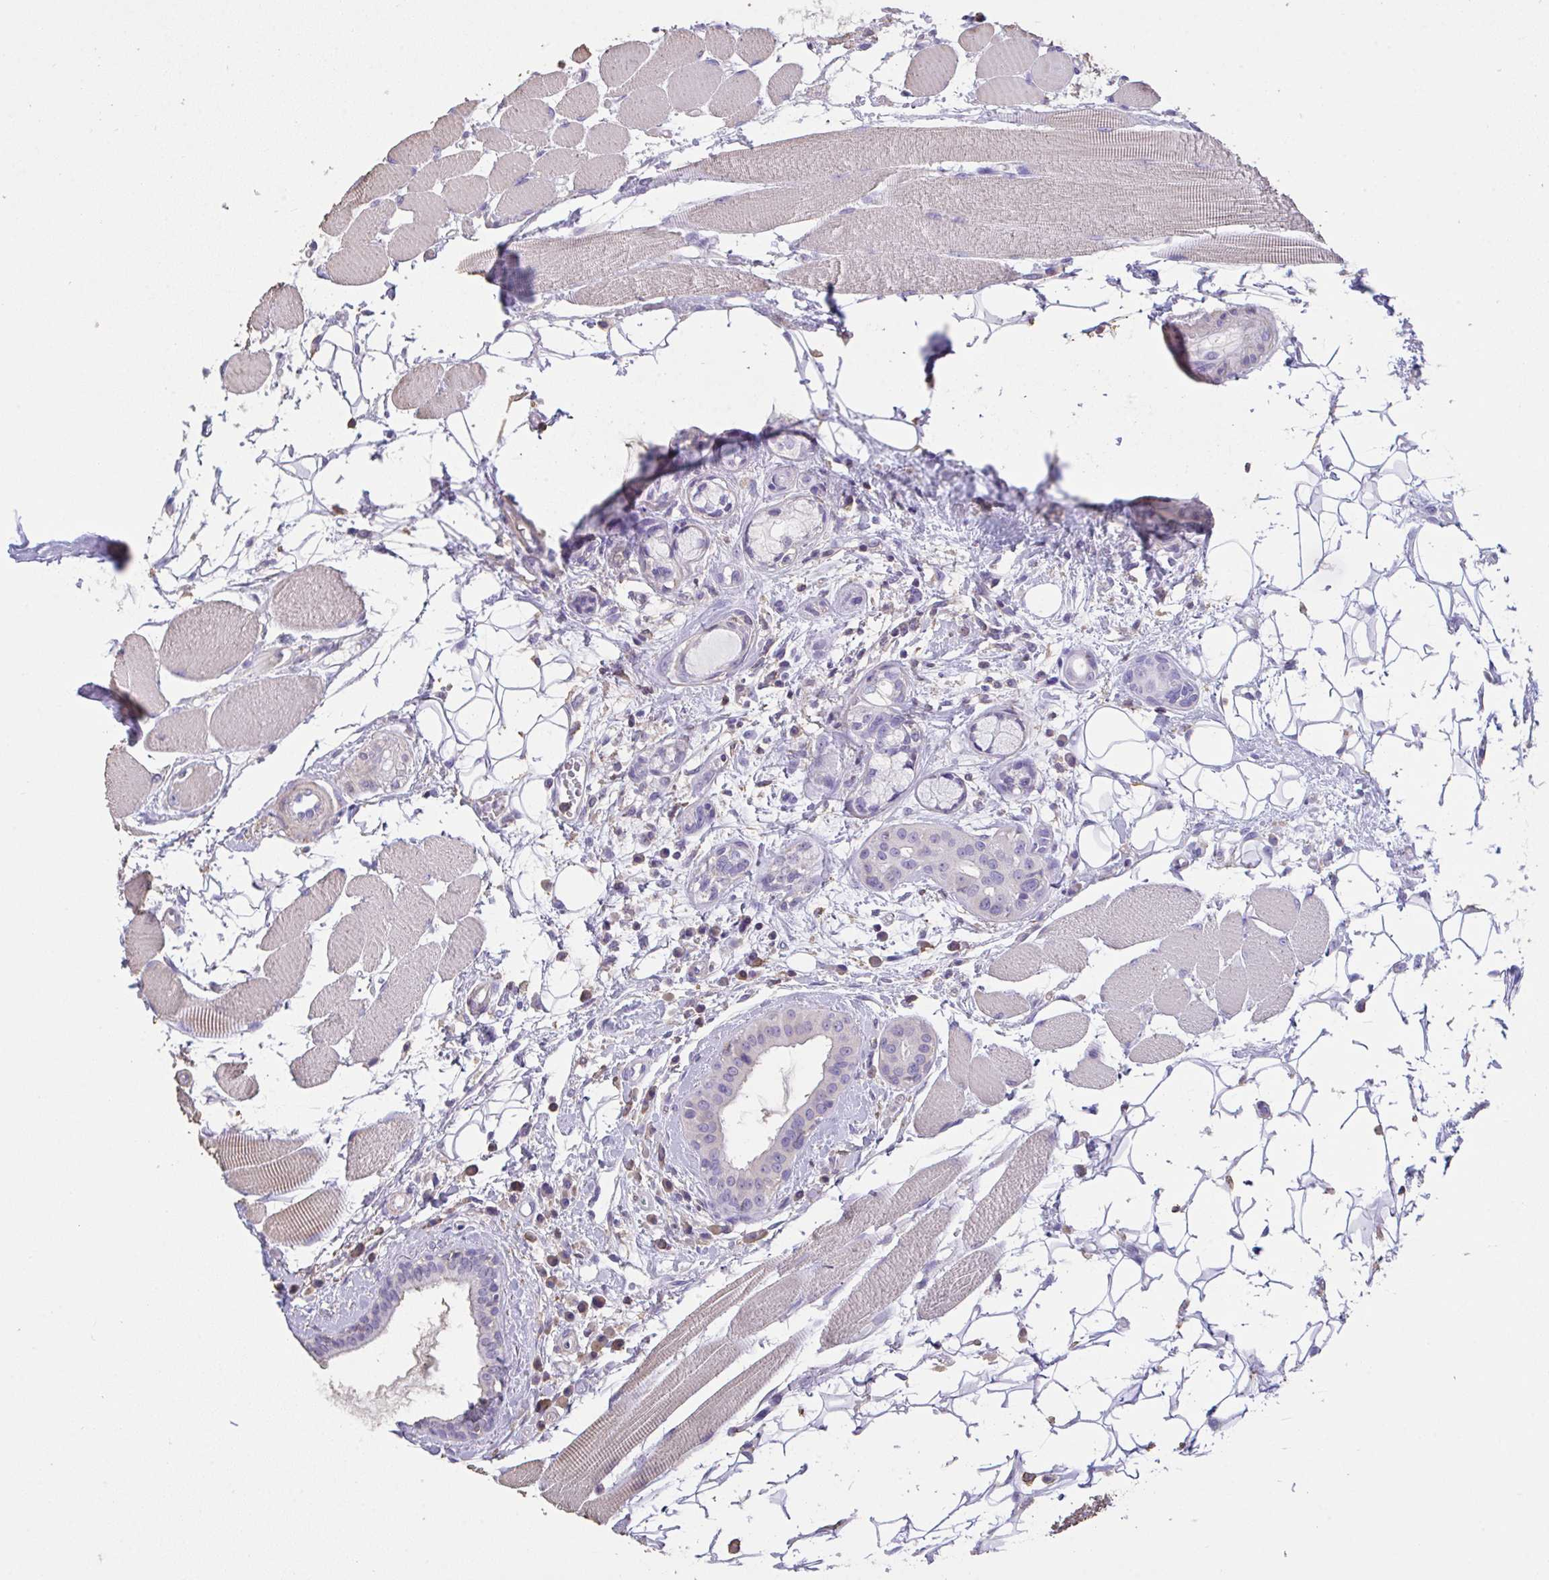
{"staining": {"intensity": "negative", "quantity": "none", "location": "none"}, "tissue": "head and neck cancer", "cell_type": "Tumor cells", "image_type": "cancer", "snomed": [{"axis": "morphology", "description": "Squamous cell carcinoma, NOS"}, {"axis": "topography", "description": "Head-Neck"}], "caption": "The histopathology image demonstrates no staining of tumor cells in head and neck cancer.", "gene": "IL23R", "patient": {"sex": "female", "age": 84}}